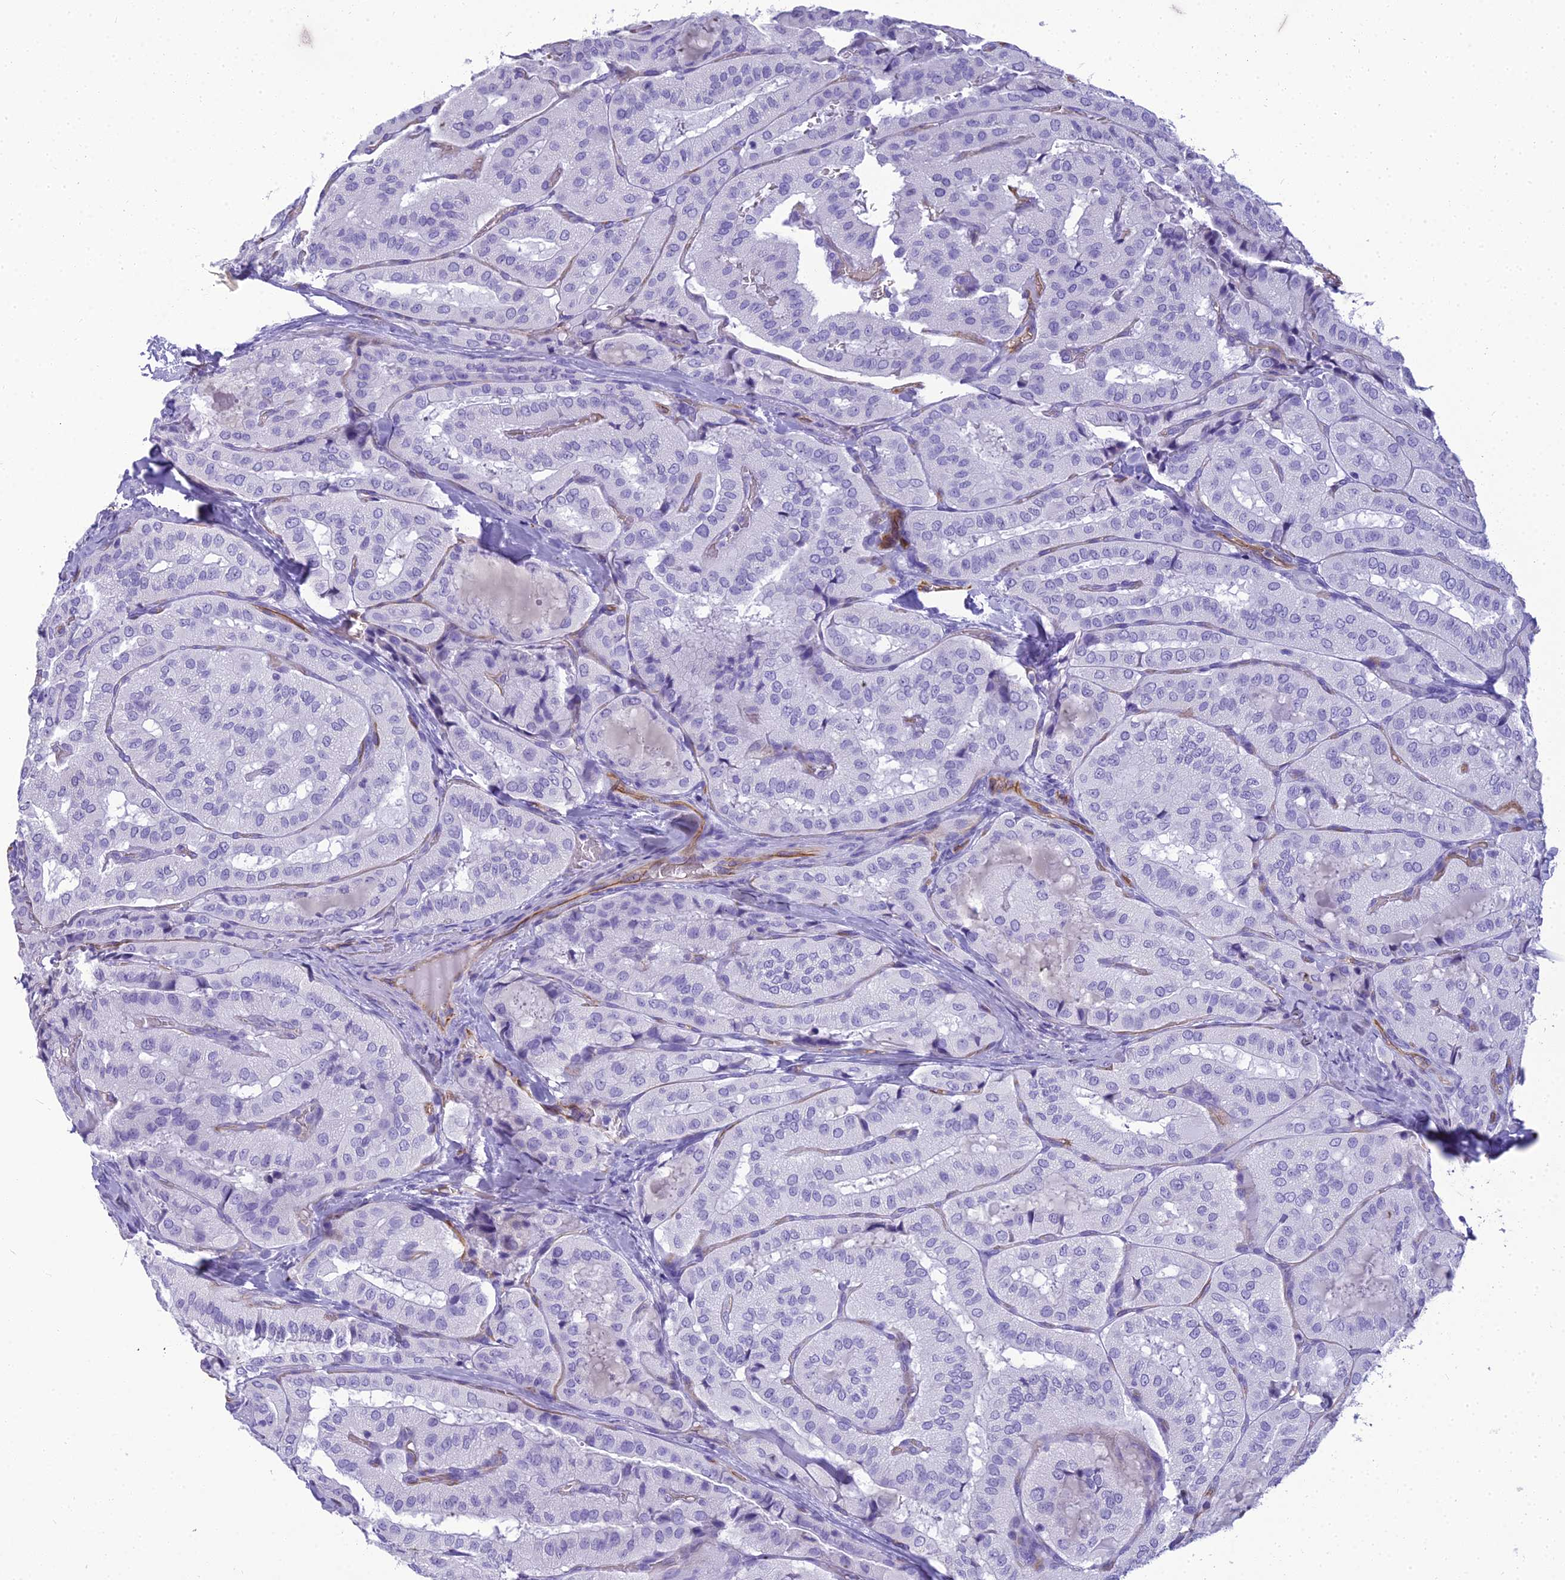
{"staining": {"intensity": "negative", "quantity": "none", "location": "none"}, "tissue": "thyroid cancer", "cell_type": "Tumor cells", "image_type": "cancer", "snomed": [{"axis": "morphology", "description": "Normal tissue, NOS"}, {"axis": "morphology", "description": "Papillary adenocarcinoma, NOS"}, {"axis": "topography", "description": "Thyroid gland"}], "caption": "Tumor cells show no significant protein expression in papillary adenocarcinoma (thyroid).", "gene": "NINJ1", "patient": {"sex": "female", "age": 59}}